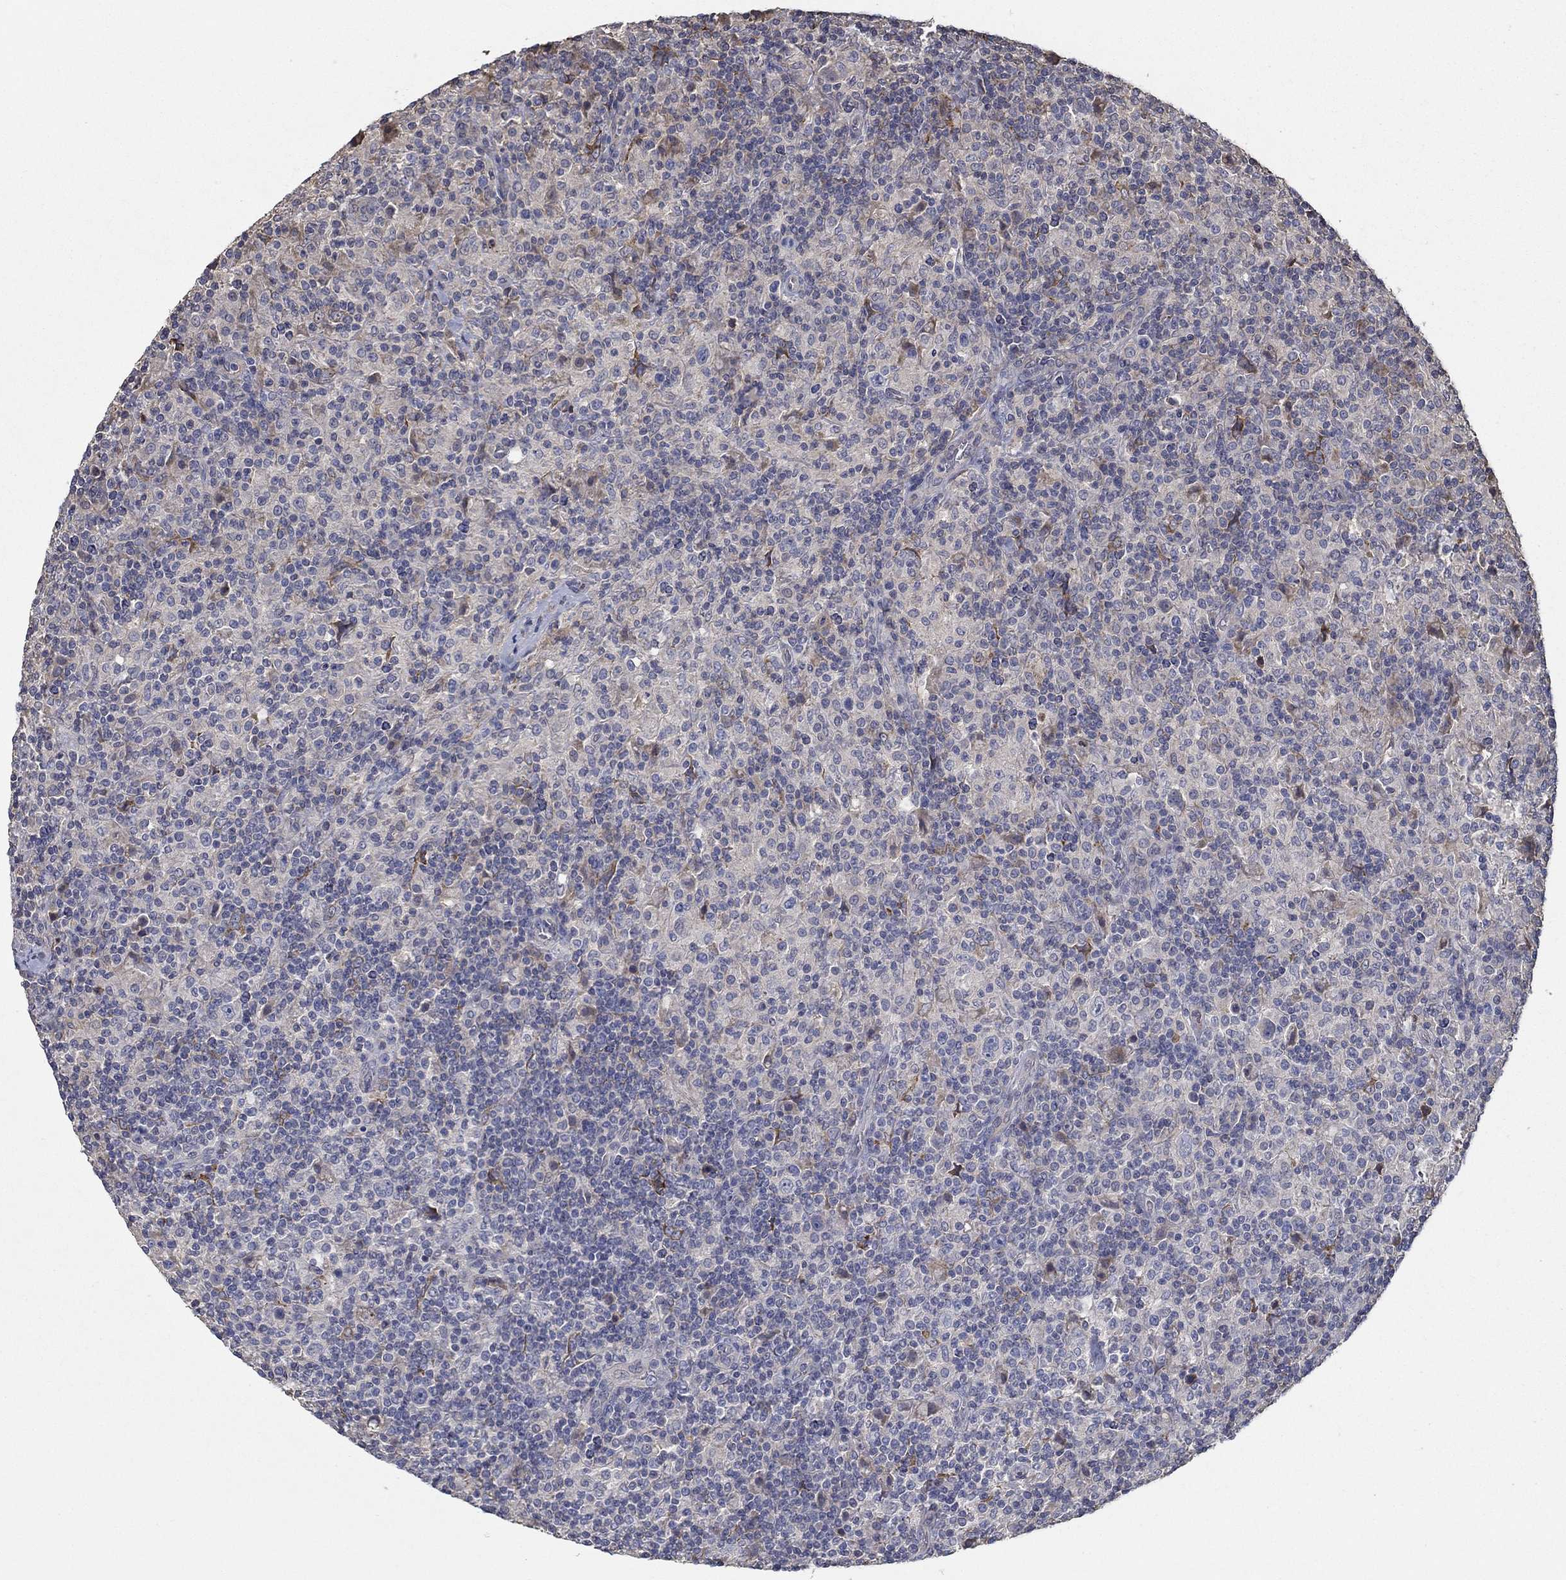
{"staining": {"intensity": "negative", "quantity": "none", "location": "none"}, "tissue": "lymphoma", "cell_type": "Tumor cells", "image_type": "cancer", "snomed": [{"axis": "morphology", "description": "Hodgkin's disease, NOS"}, {"axis": "topography", "description": "Lymph node"}], "caption": "The immunohistochemistry (IHC) histopathology image has no significant expression in tumor cells of lymphoma tissue.", "gene": "IL10", "patient": {"sex": "male", "age": 70}}